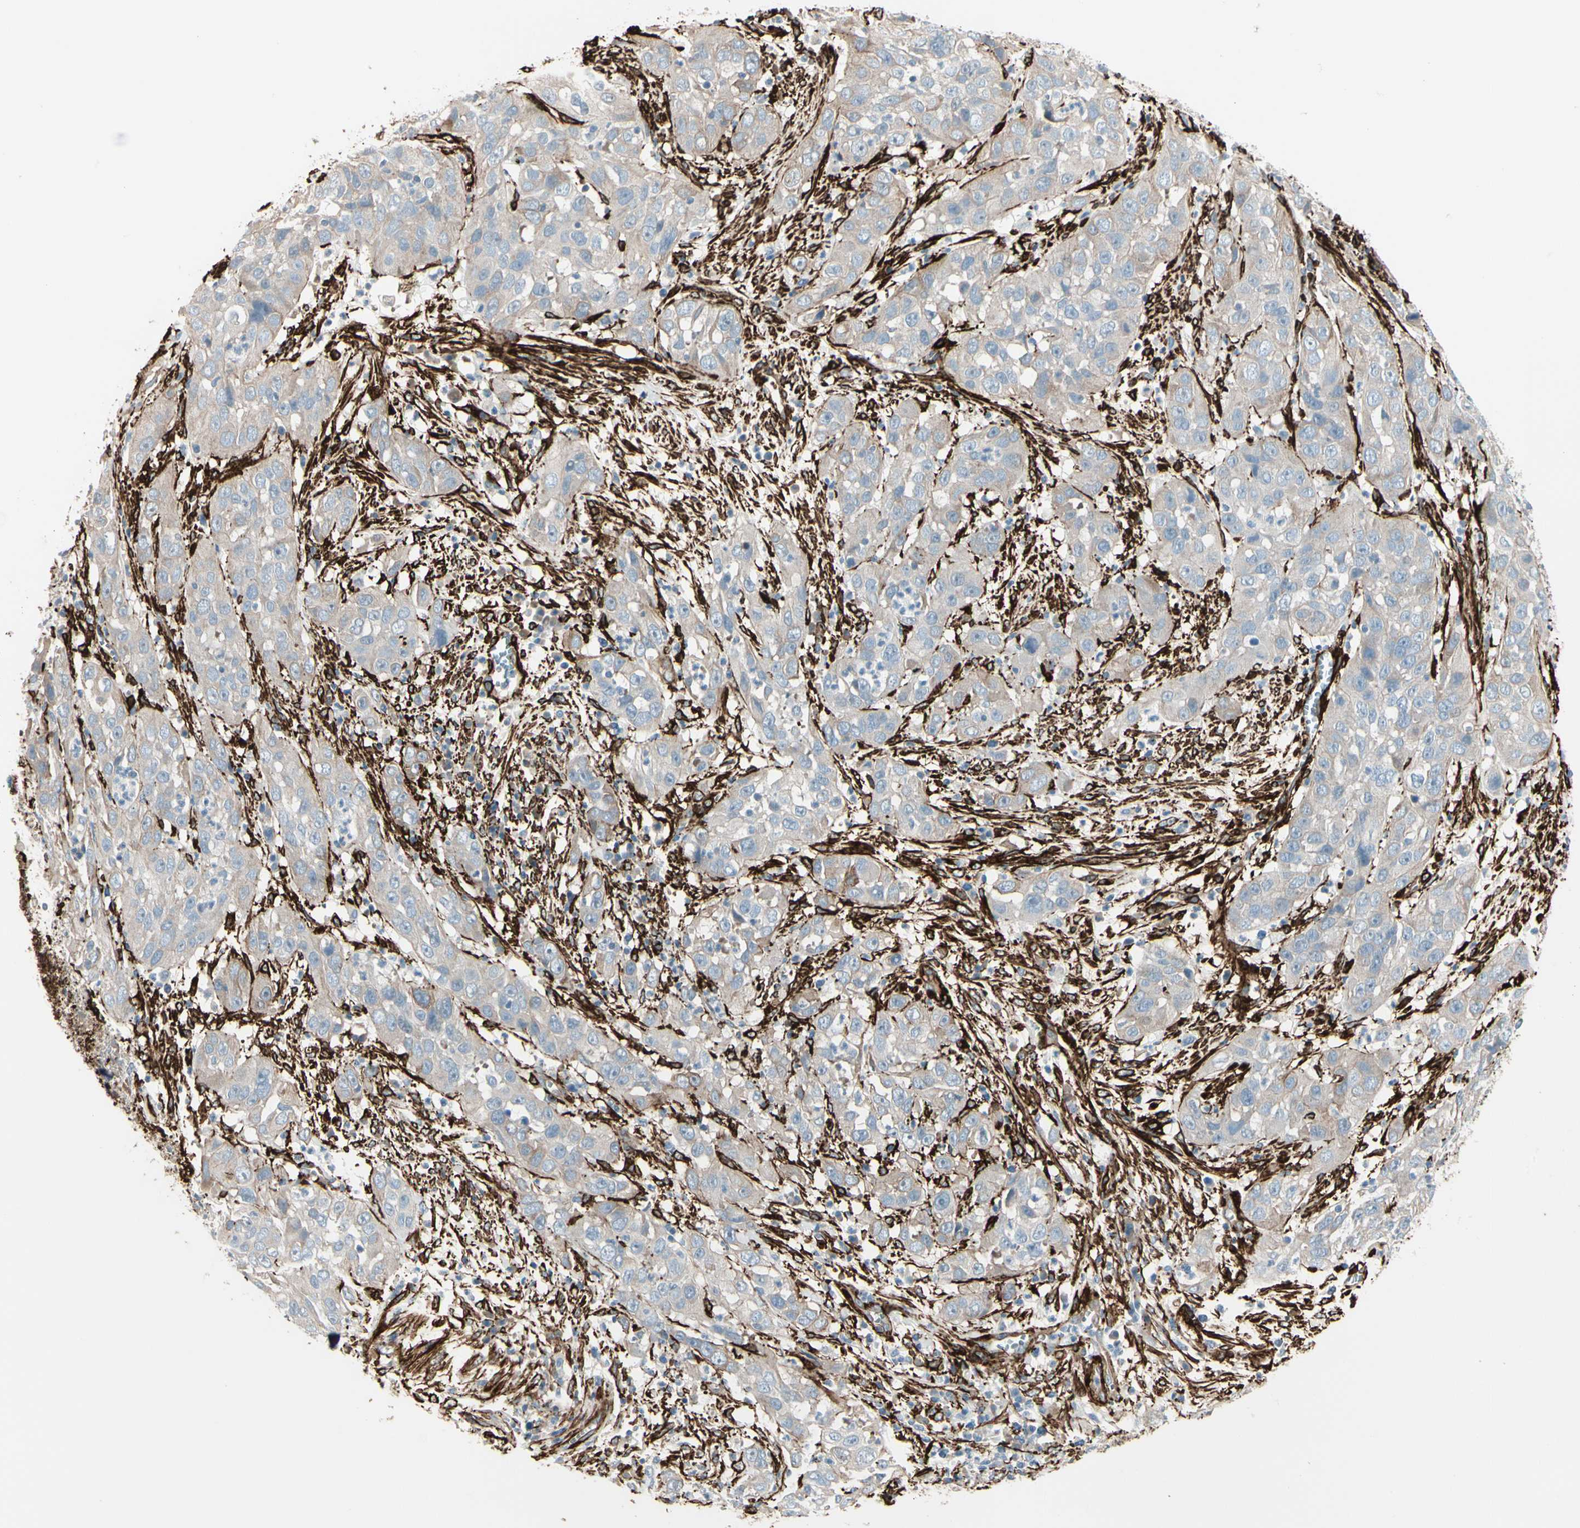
{"staining": {"intensity": "weak", "quantity": "25%-75%", "location": "cytoplasmic/membranous"}, "tissue": "cervical cancer", "cell_type": "Tumor cells", "image_type": "cancer", "snomed": [{"axis": "morphology", "description": "Squamous cell carcinoma, NOS"}, {"axis": "topography", "description": "Cervix"}], "caption": "A brown stain highlights weak cytoplasmic/membranous expression of a protein in cervical squamous cell carcinoma tumor cells.", "gene": "CALD1", "patient": {"sex": "female", "age": 32}}